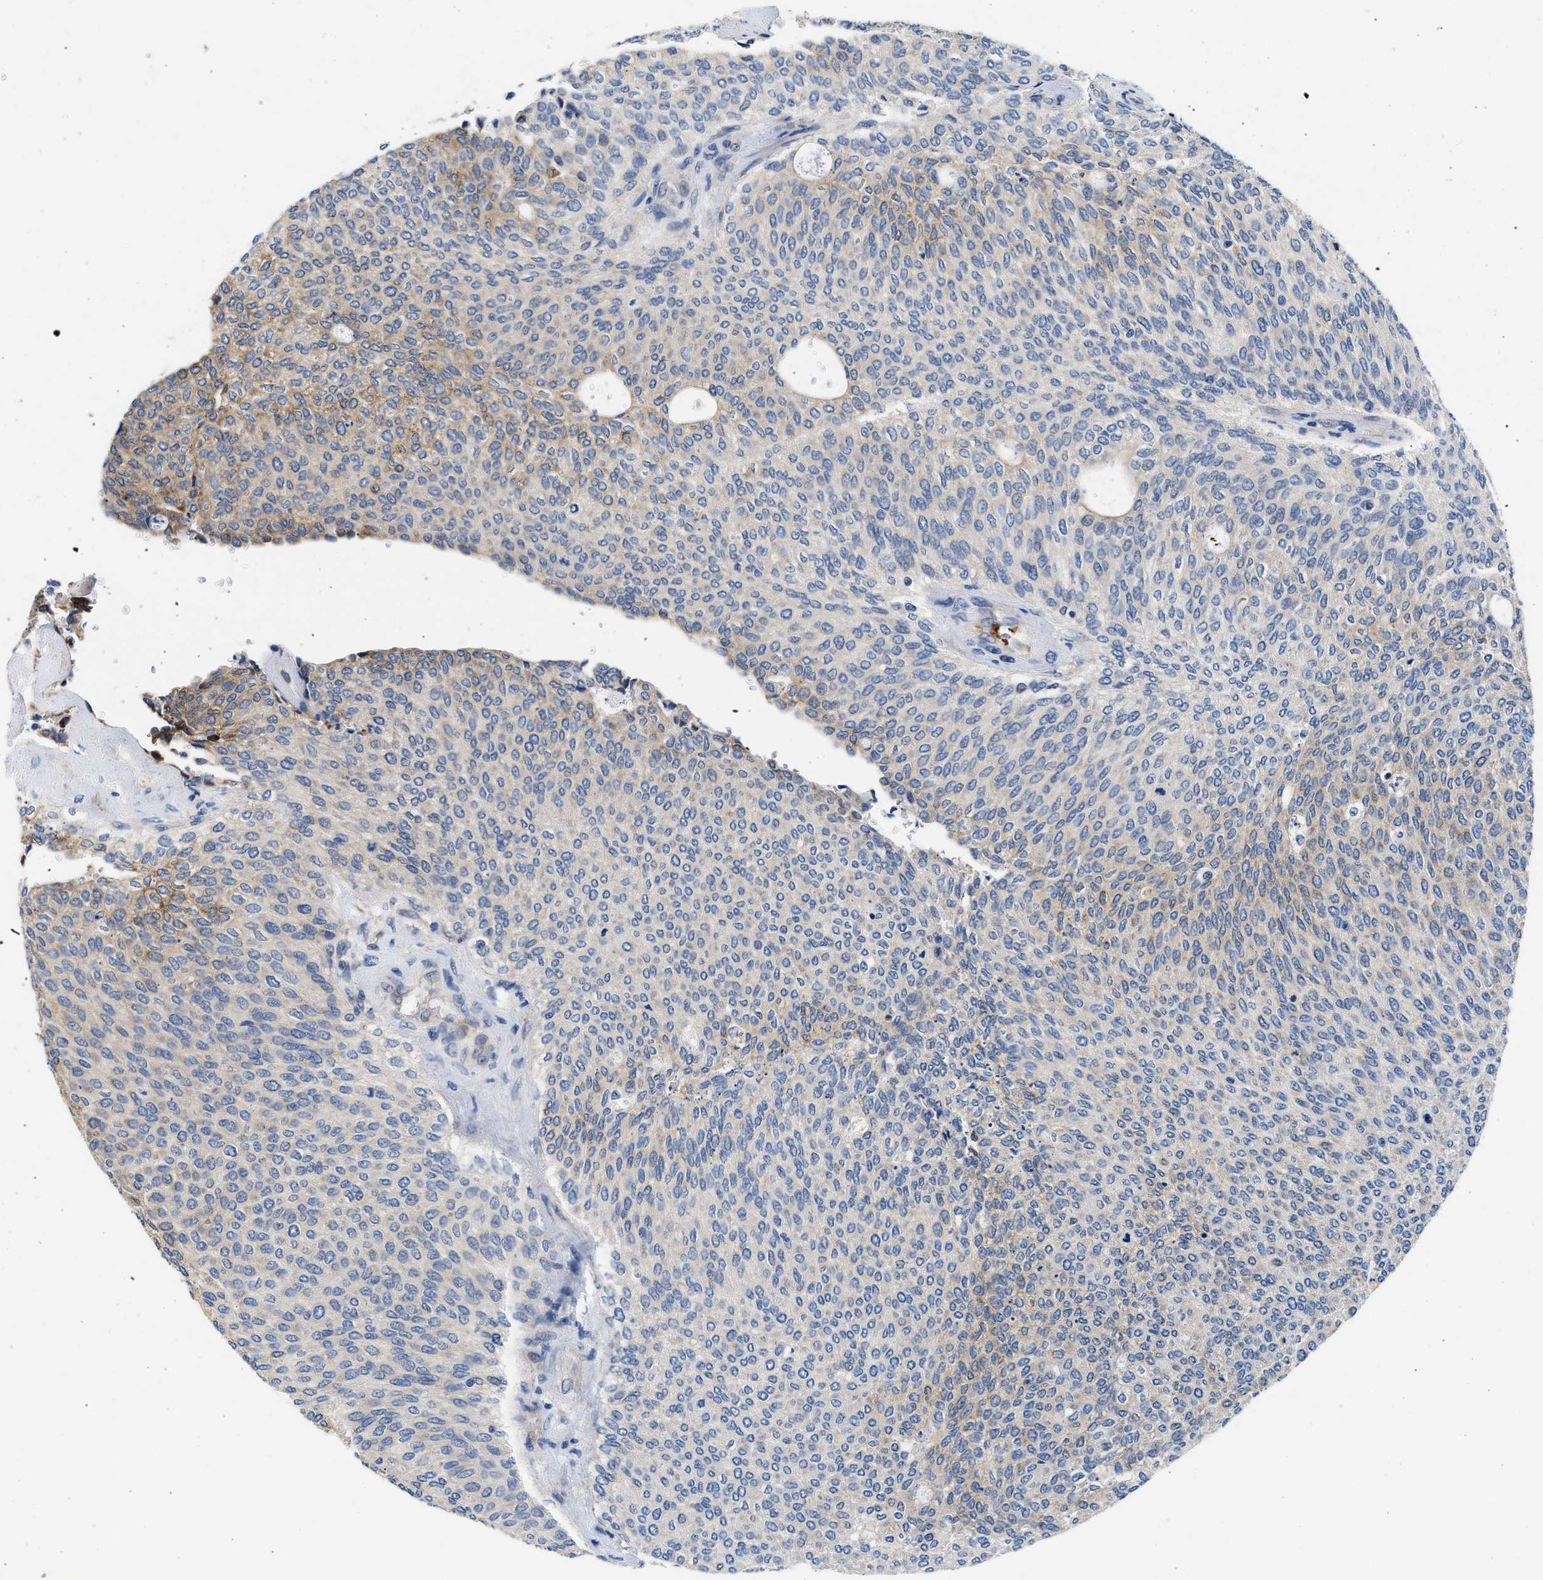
{"staining": {"intensity": "moderate", "quantity": "<25%", "location": "cytoplasmic/membranous"}, "tissue": "urothelial cancer", "cell_type": "Tumor cells", "image_type": "cancer", "snomed": [{"axis": "morphology", "description": "Urothelial carcinoma, Low grade"}, {"axis": "topography", "description": "Urinary bladder"}], "caption": "Human urothelial carcinoma (low-grade) stained with a brown dye exhibits moderate cytoplasmic/membranous positive staining in about <25% of tumor cells.", "gene": "RINT1", "patient": {"sex": "female", "age": 79}}